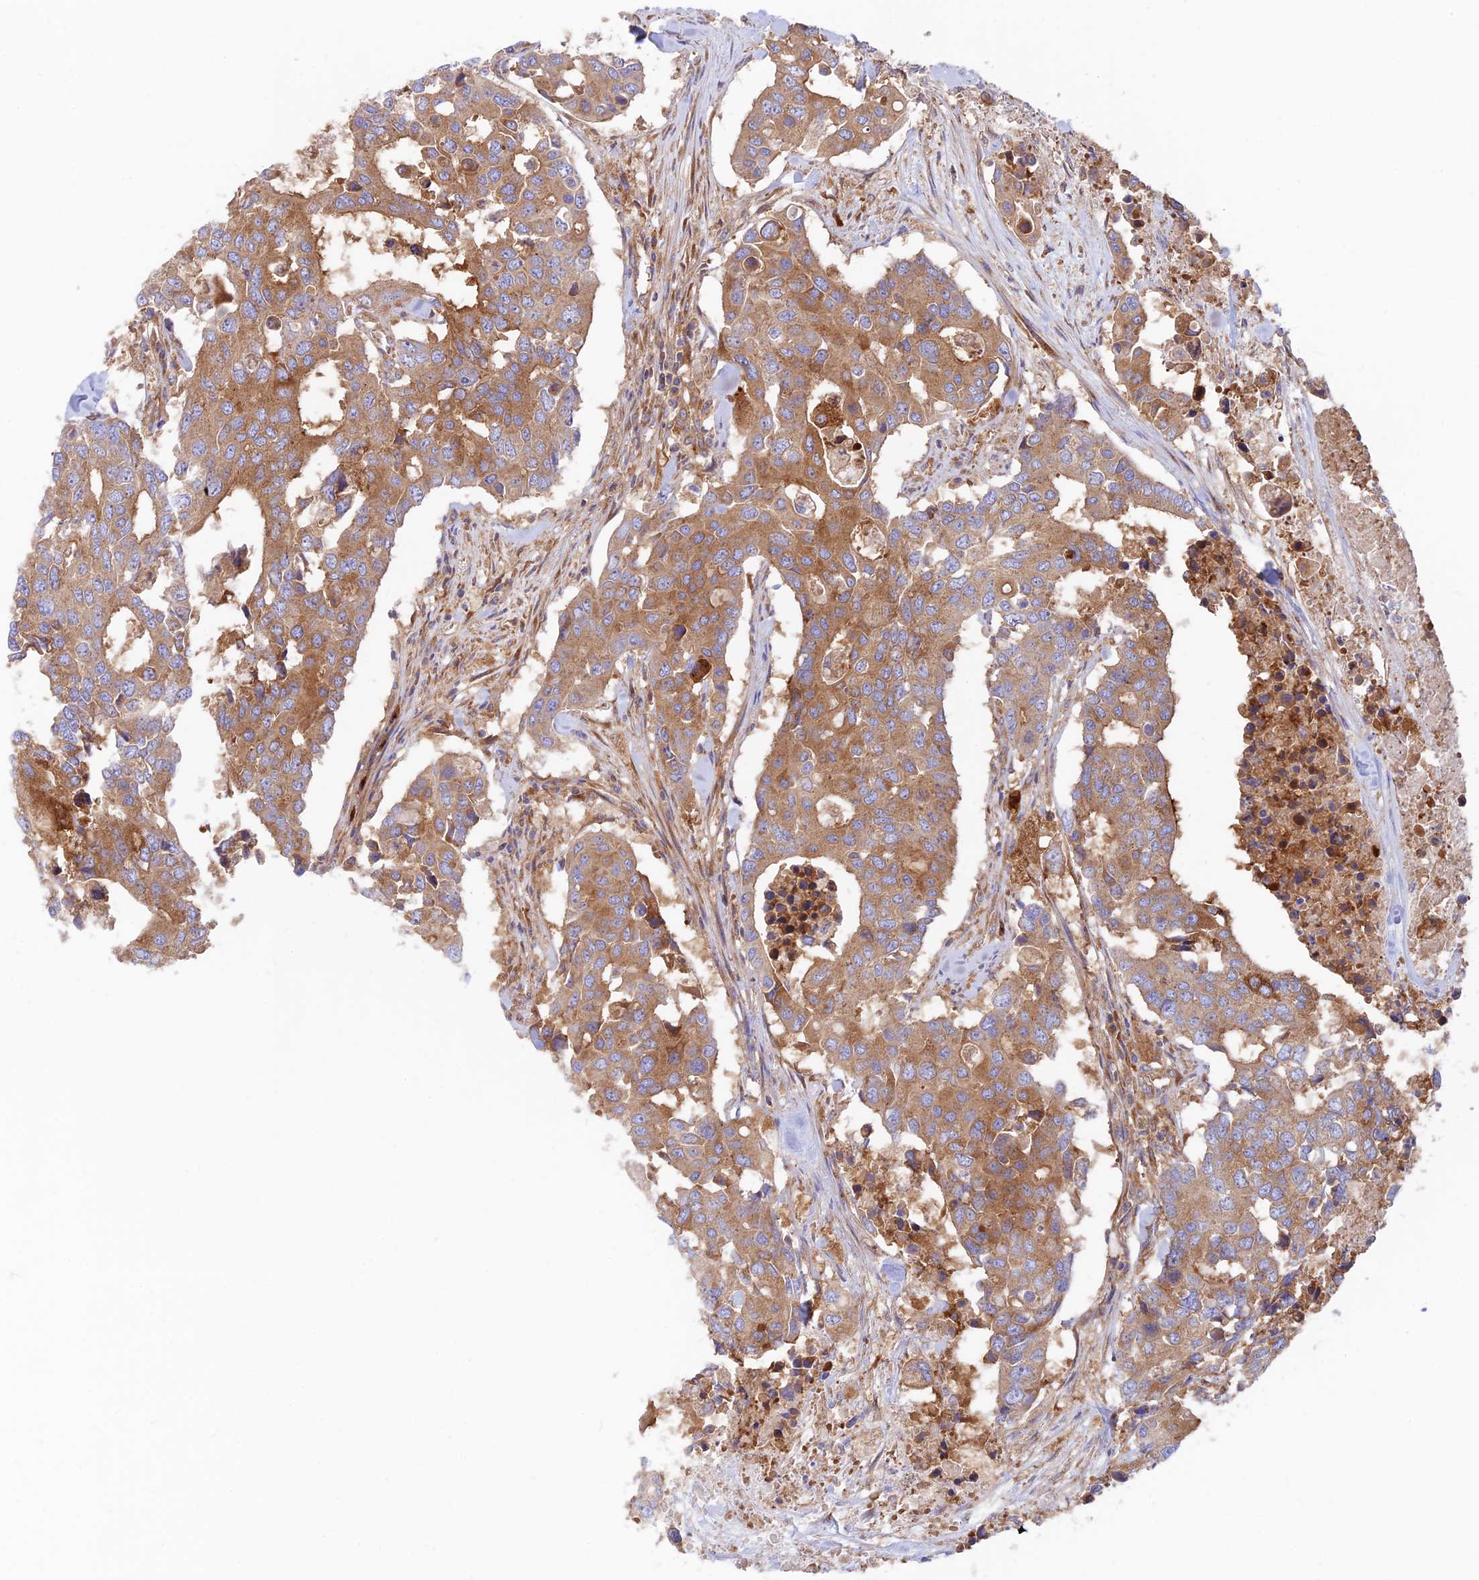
{"staining": {"intensity": "moderate", "quantity": ">75%", "location": "cytoplasmic/membranous"}, "tissue": "colorectal cancer", "cell_type": "Tumor cells", "image_type": "cancer", "snomed": [{"axis": "morphology", "description": "Adenocarcinoma, NOS"}, {"axis": "topography", "description": "Colon"}], "caption": "This image shows adenocarcinoma (colorectal) stained with immunohistochemistry to label a protein in brown. The cytoplasmic/membranous of tumor cells show moderate positivity for the protein. Nuclei are counter-stained blue.", "gene": "GOLGA3", "patient": {"sex": "male", "age": 77}}